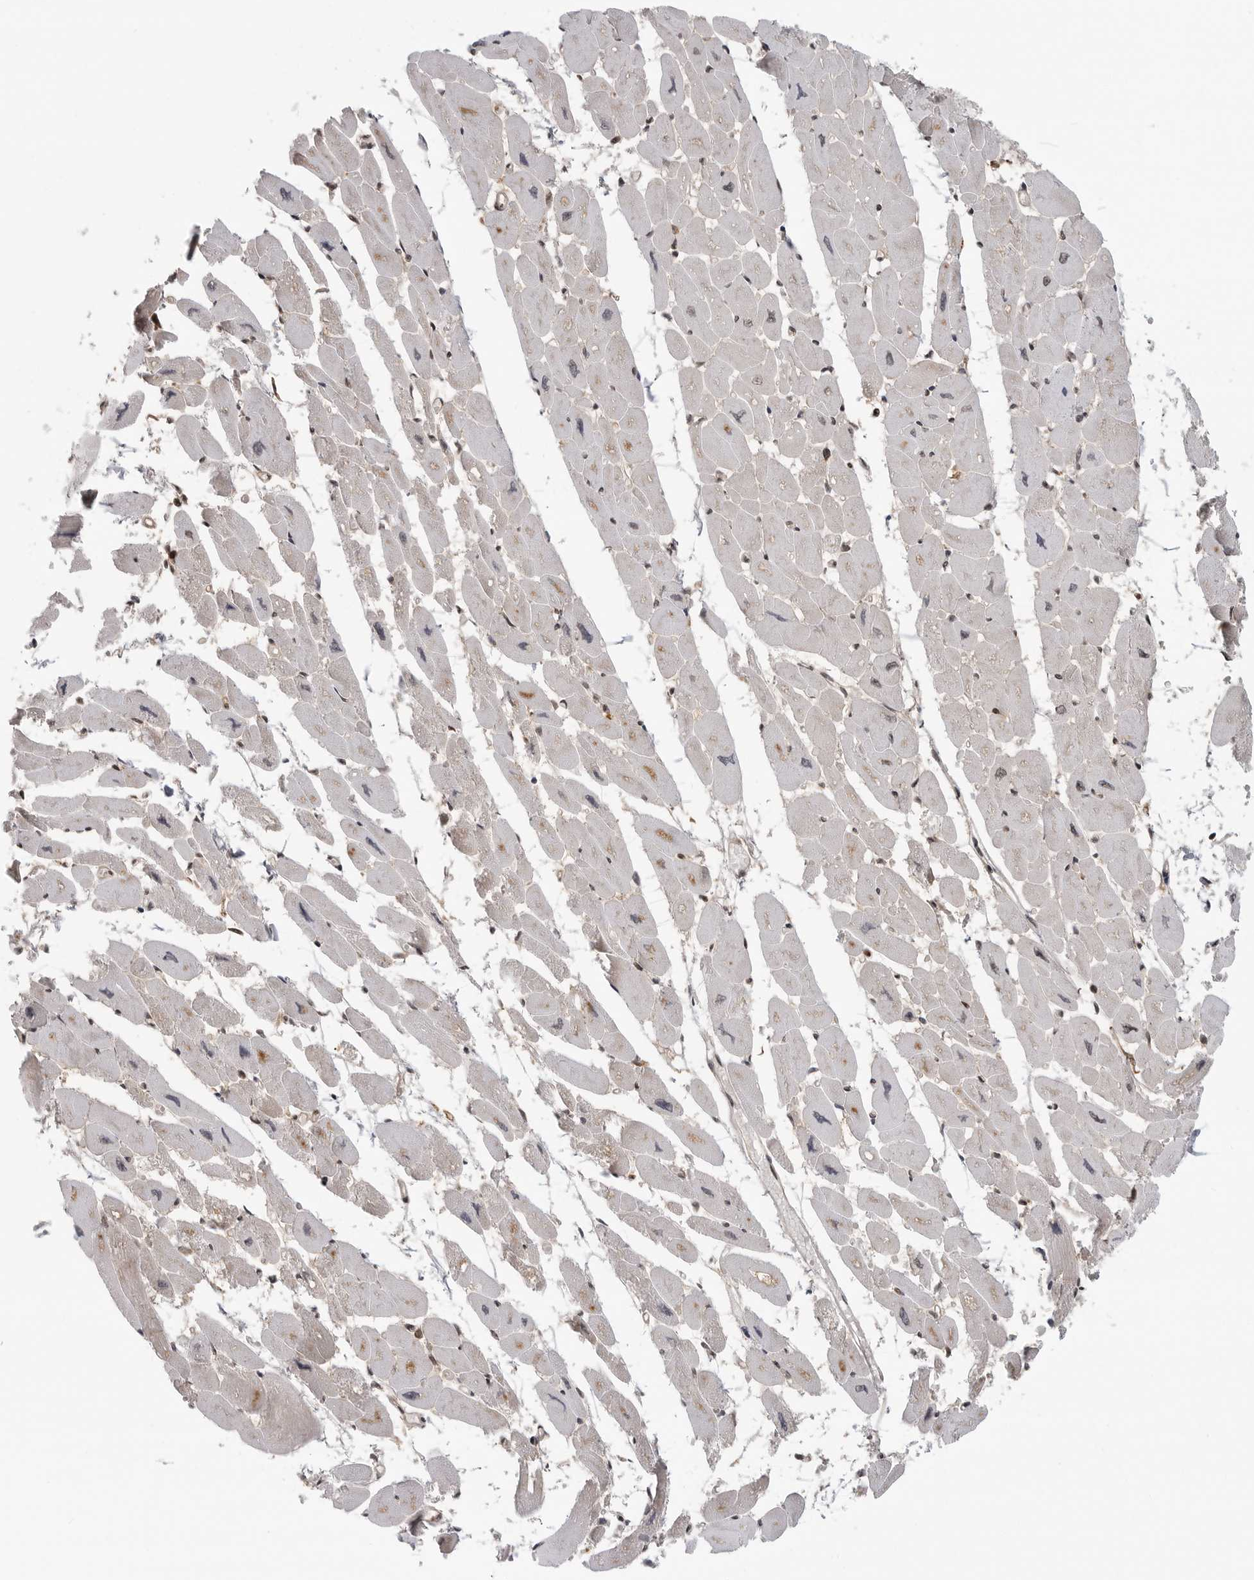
{"staining": {"intensity": "moderate", "quantity": "25%-75%", "location": "cytoplasmic/membranous,nuclear"}, "tissue": "heart muscle", "cell_type": "Cardiomyocytes", "image_type": "normal", "snomed": [{"axis": "morphology", "description": "Normal tissue, NOS"}, {"axis": "topography", "description": "Heart"}], "caption": "This histopathology image shows IHC staining of unremarkable human heart muscle, with medium moderate cytoplasmic/membranous,nuclear expression in approximately 25%-75% of cardiomyocytes.", "gene": "SZRD1", "patient": {"sex": "female", "age": 54}}